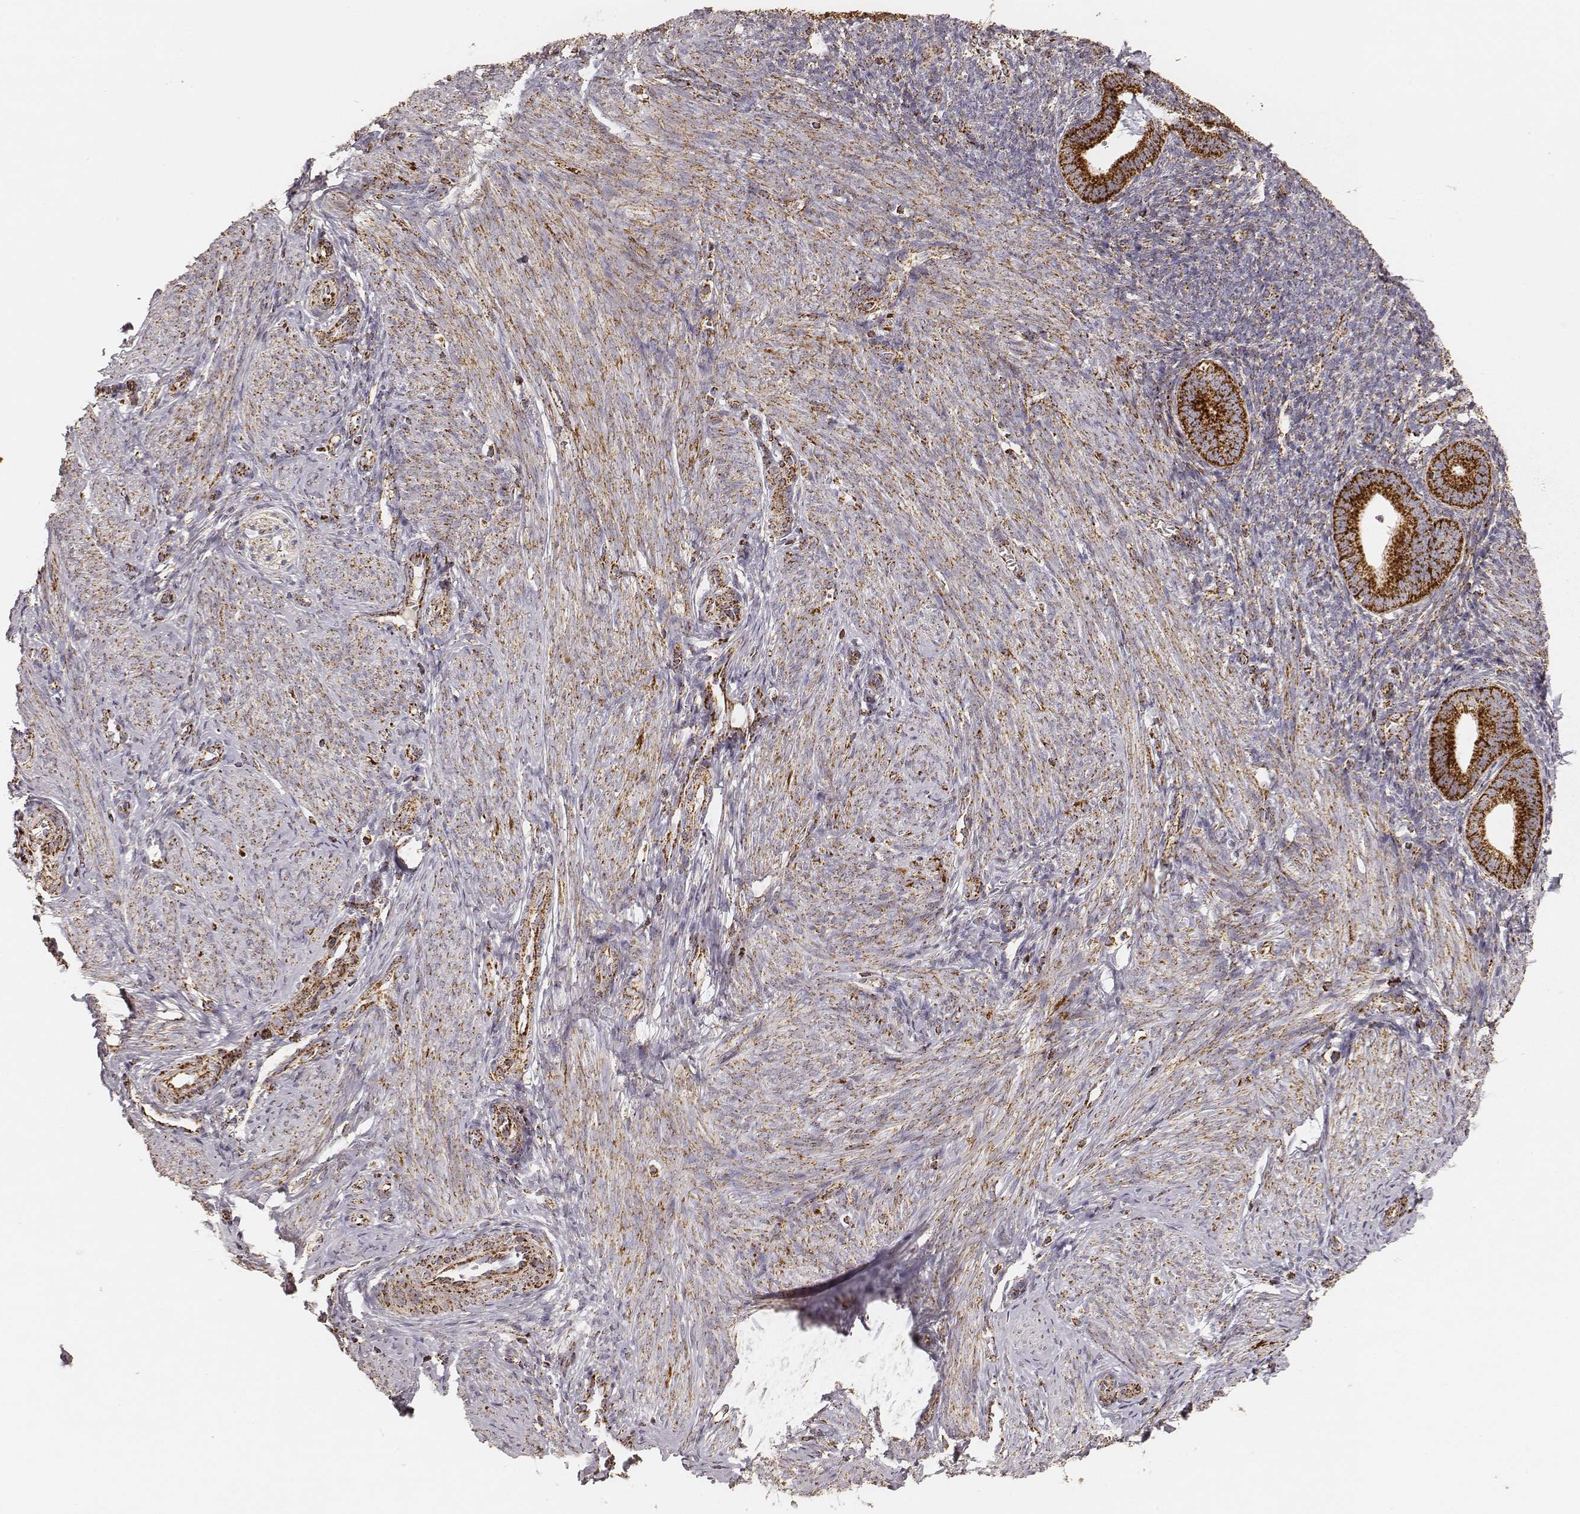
{"staining": {"intensity": "moderate", "quantity": ">75%", "location": "cytoplasmic/membranous"}, "tissue": "endometrium", "cell_type": "Cells in endometrial stroma", "image_type": "normal", "snomed": [{"axis": "morphology", "description": "Normal tissue, NOS"}, {"axis": "topography", "description": "Endometrium"}], "caption": "Immunohistochemical staining of normal endometrium displays moderate cytoplasmic/membranous protein expression in about >75% of cells in endometrial stroma.", "gene": "CS", "patient": {"sex": "female", "age": 40}}